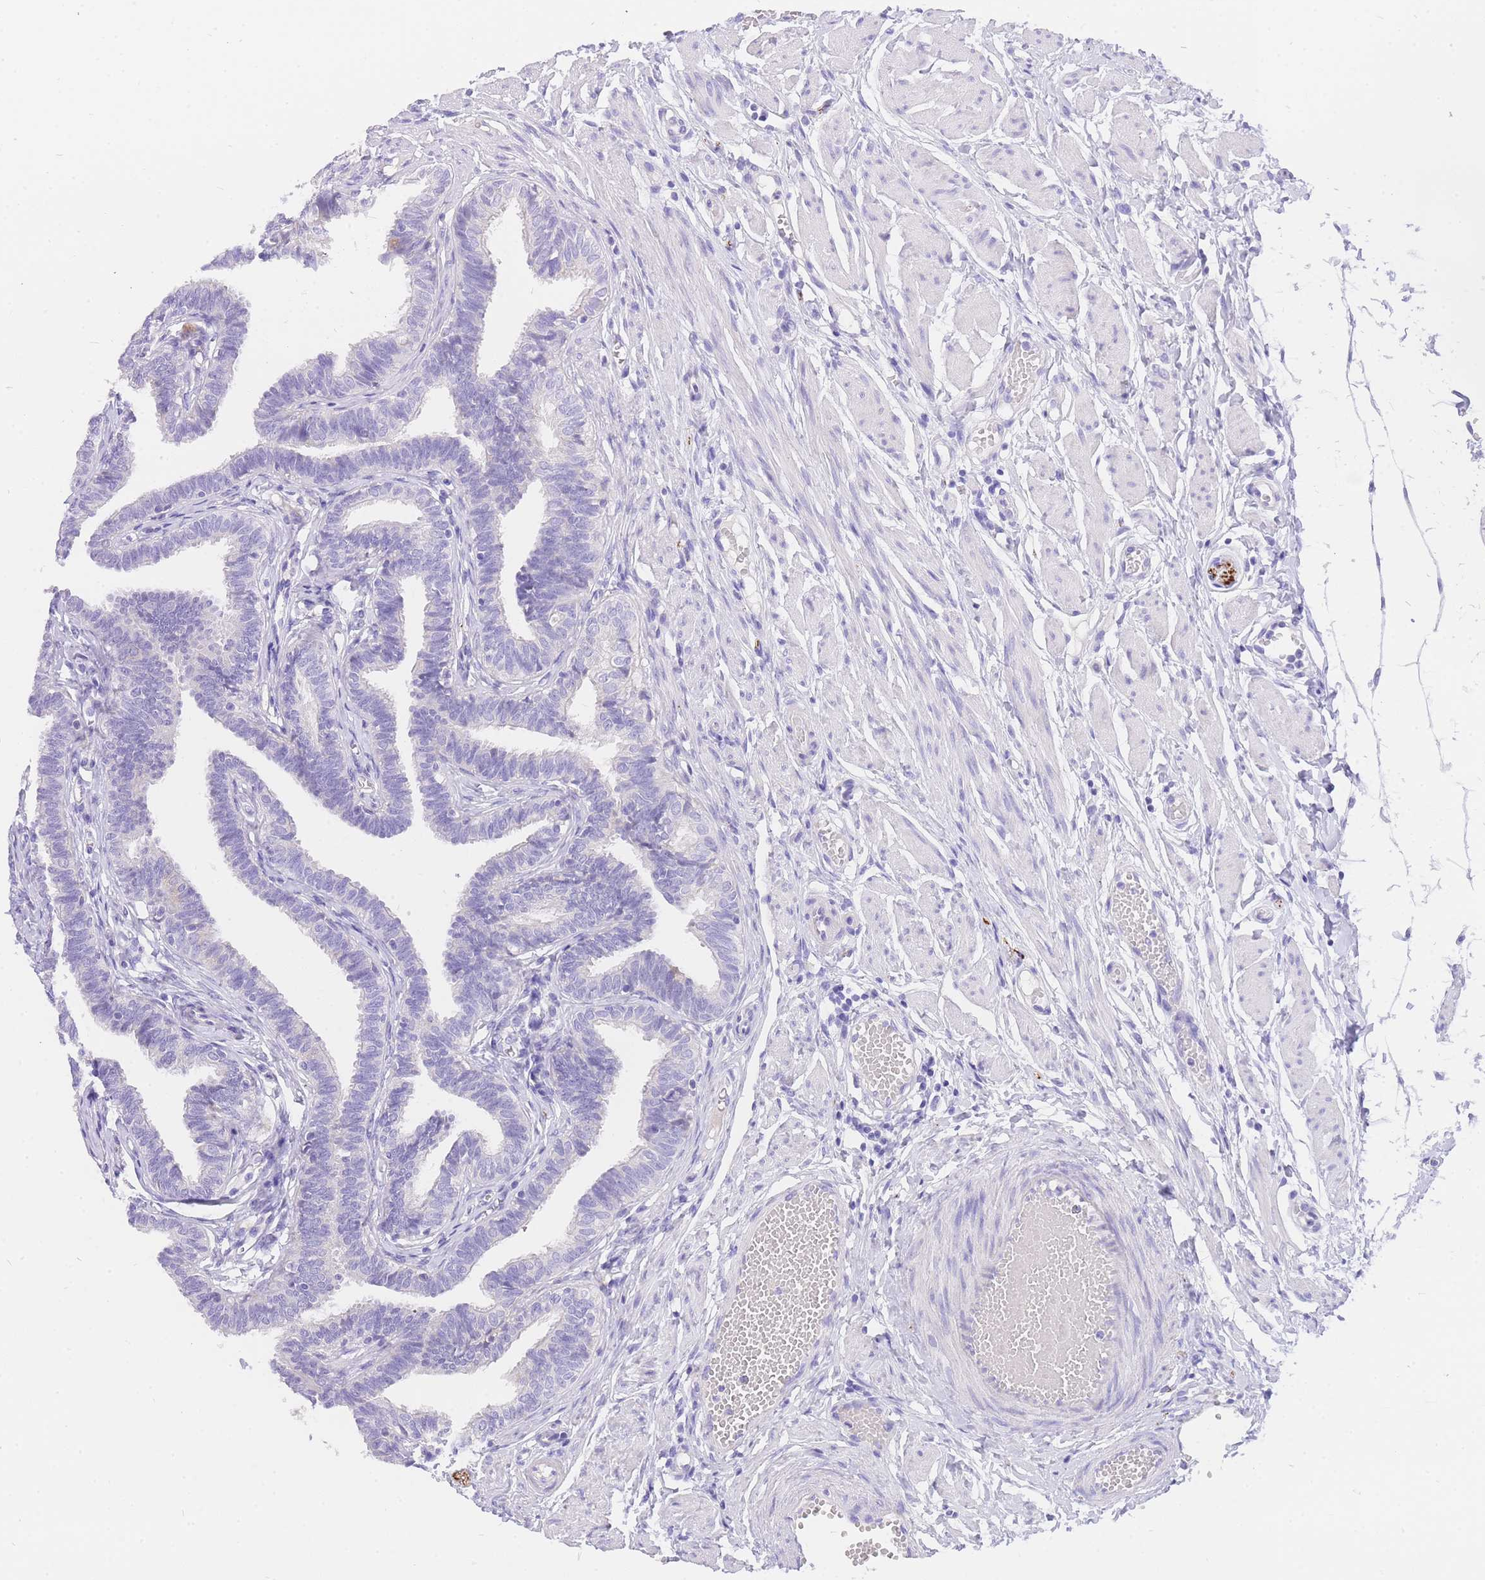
{"staining": {"intensity": "negative", "quantity": "none", "location": "none"}, "tissue": "fallopian tube", "cell_type": "Glandular cells", "image_type": "normal", "snomed": [{"axis": "morphology", "description": "Normal tissue, NOS"}, {"axis": "topography", "description": "Fallopian tube"}, {"axis": "topography", "description": "Ovary"}], "caption": "The IHC image has no significant positivity in glandular cells of fallopian tube. (DAB (3,3'-diaminobenzidine) immunohistochemistry, high magnification).", "gene": "UPK1A", "patient": {"sex": "female", "age": 23}}